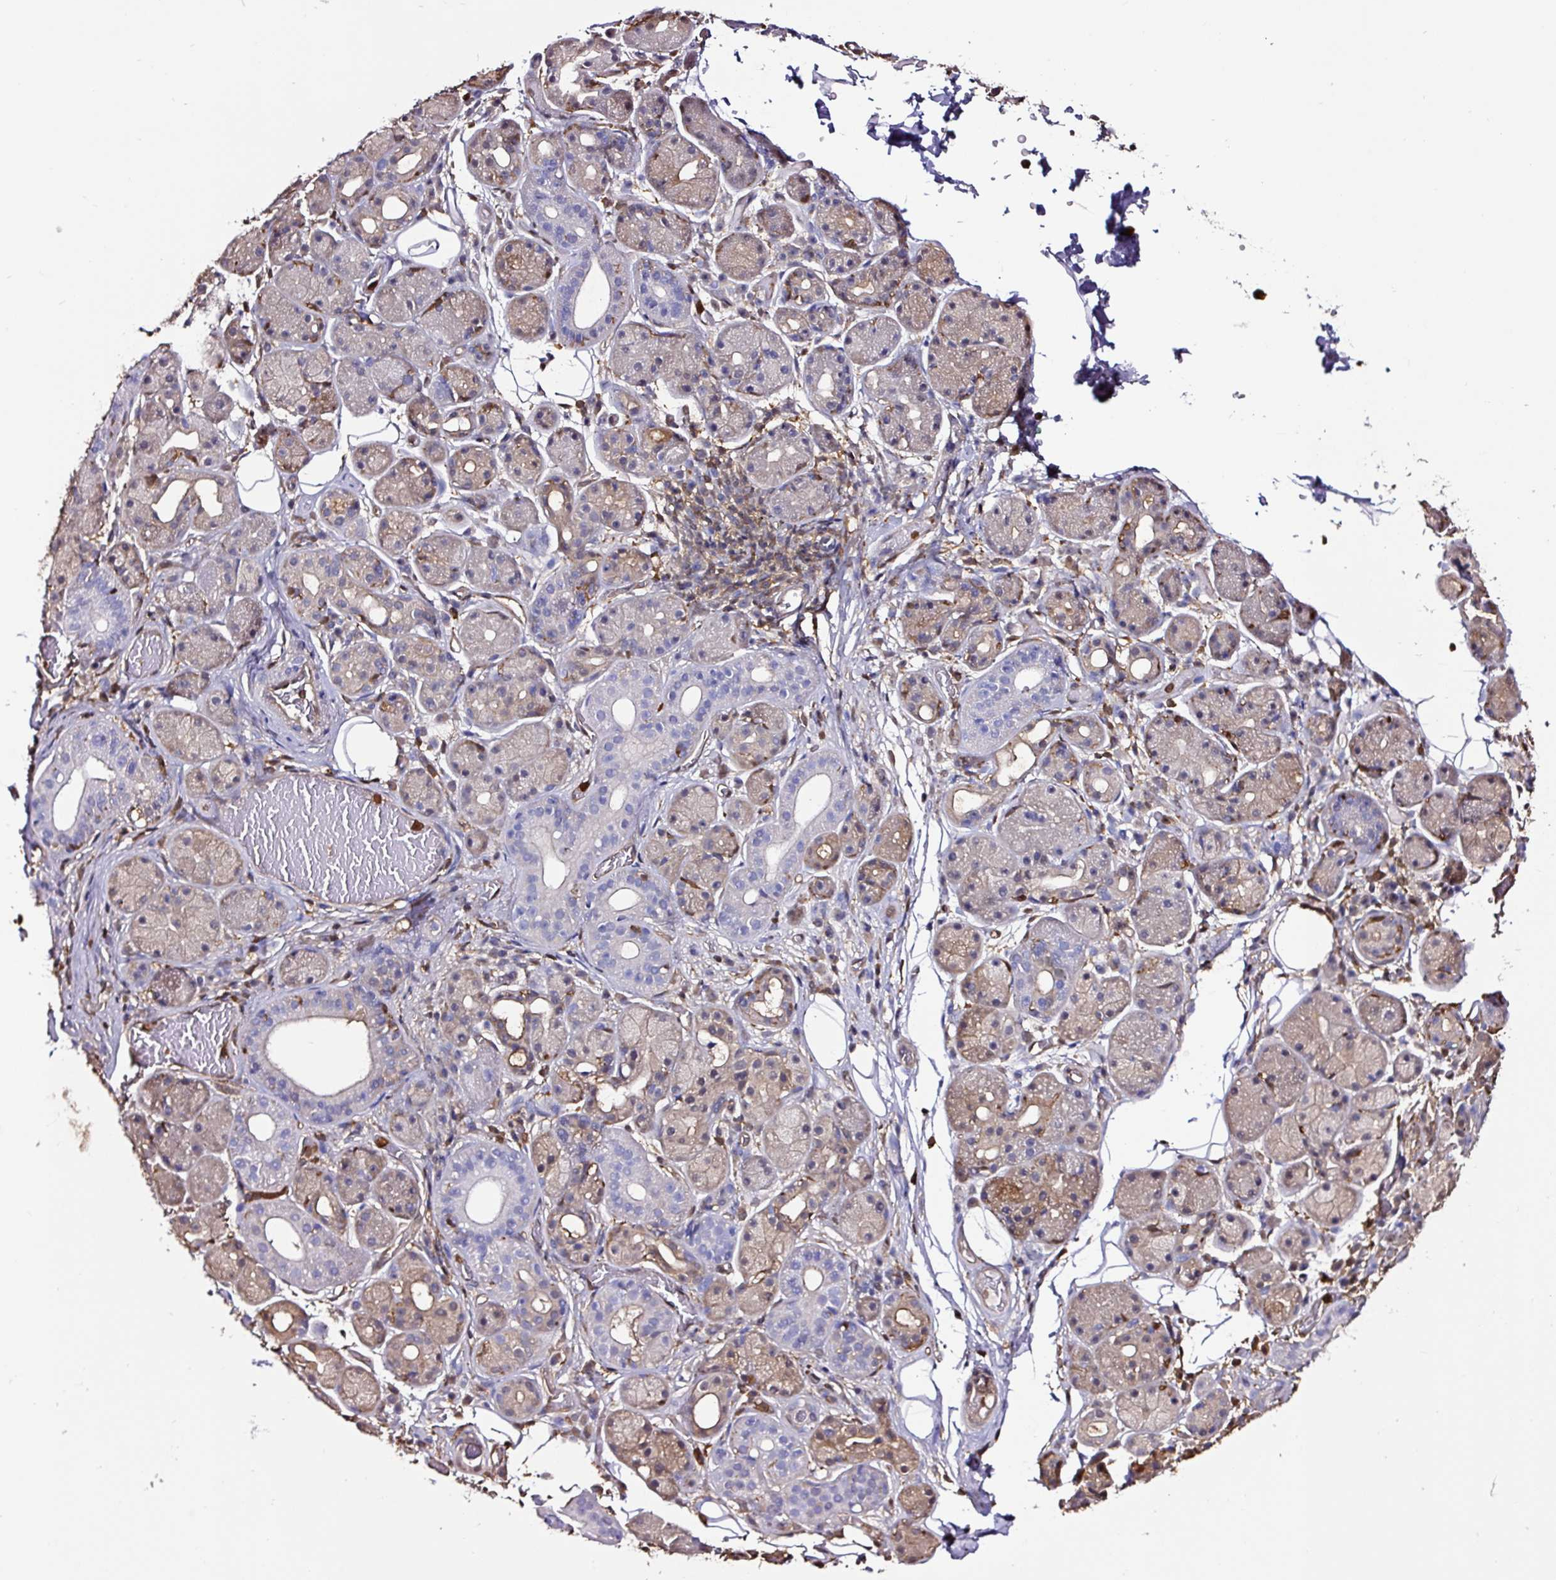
{"staining": {"intensity": "weak", "quantity": "25%-75%", "location": "cytoplasmic/membranous"}, "tissue": "salivary gland", "cell_type": "Glandular cells", "image_type": "normal", "snomed": [{"axis": "morphology", "description": "Squamous cell carcinoma, NOS"}, {"axis": "topography", "description": "Skin"}, {"axis": "topography", "description": "Head-Neck"}], "caption": "DAB (3,3'-diaminobenzidine) immunohistochemical staining of unremarkable salivary gland demonstrates weak cytoplasmic/membranous protein expression in about 25%-75% of glandular cells. (brown staining indicates protein expression, while blue staining denotes nuclei).", "gene": "ARHGDIB", "patient": {"sex": "male", "age": 80}}